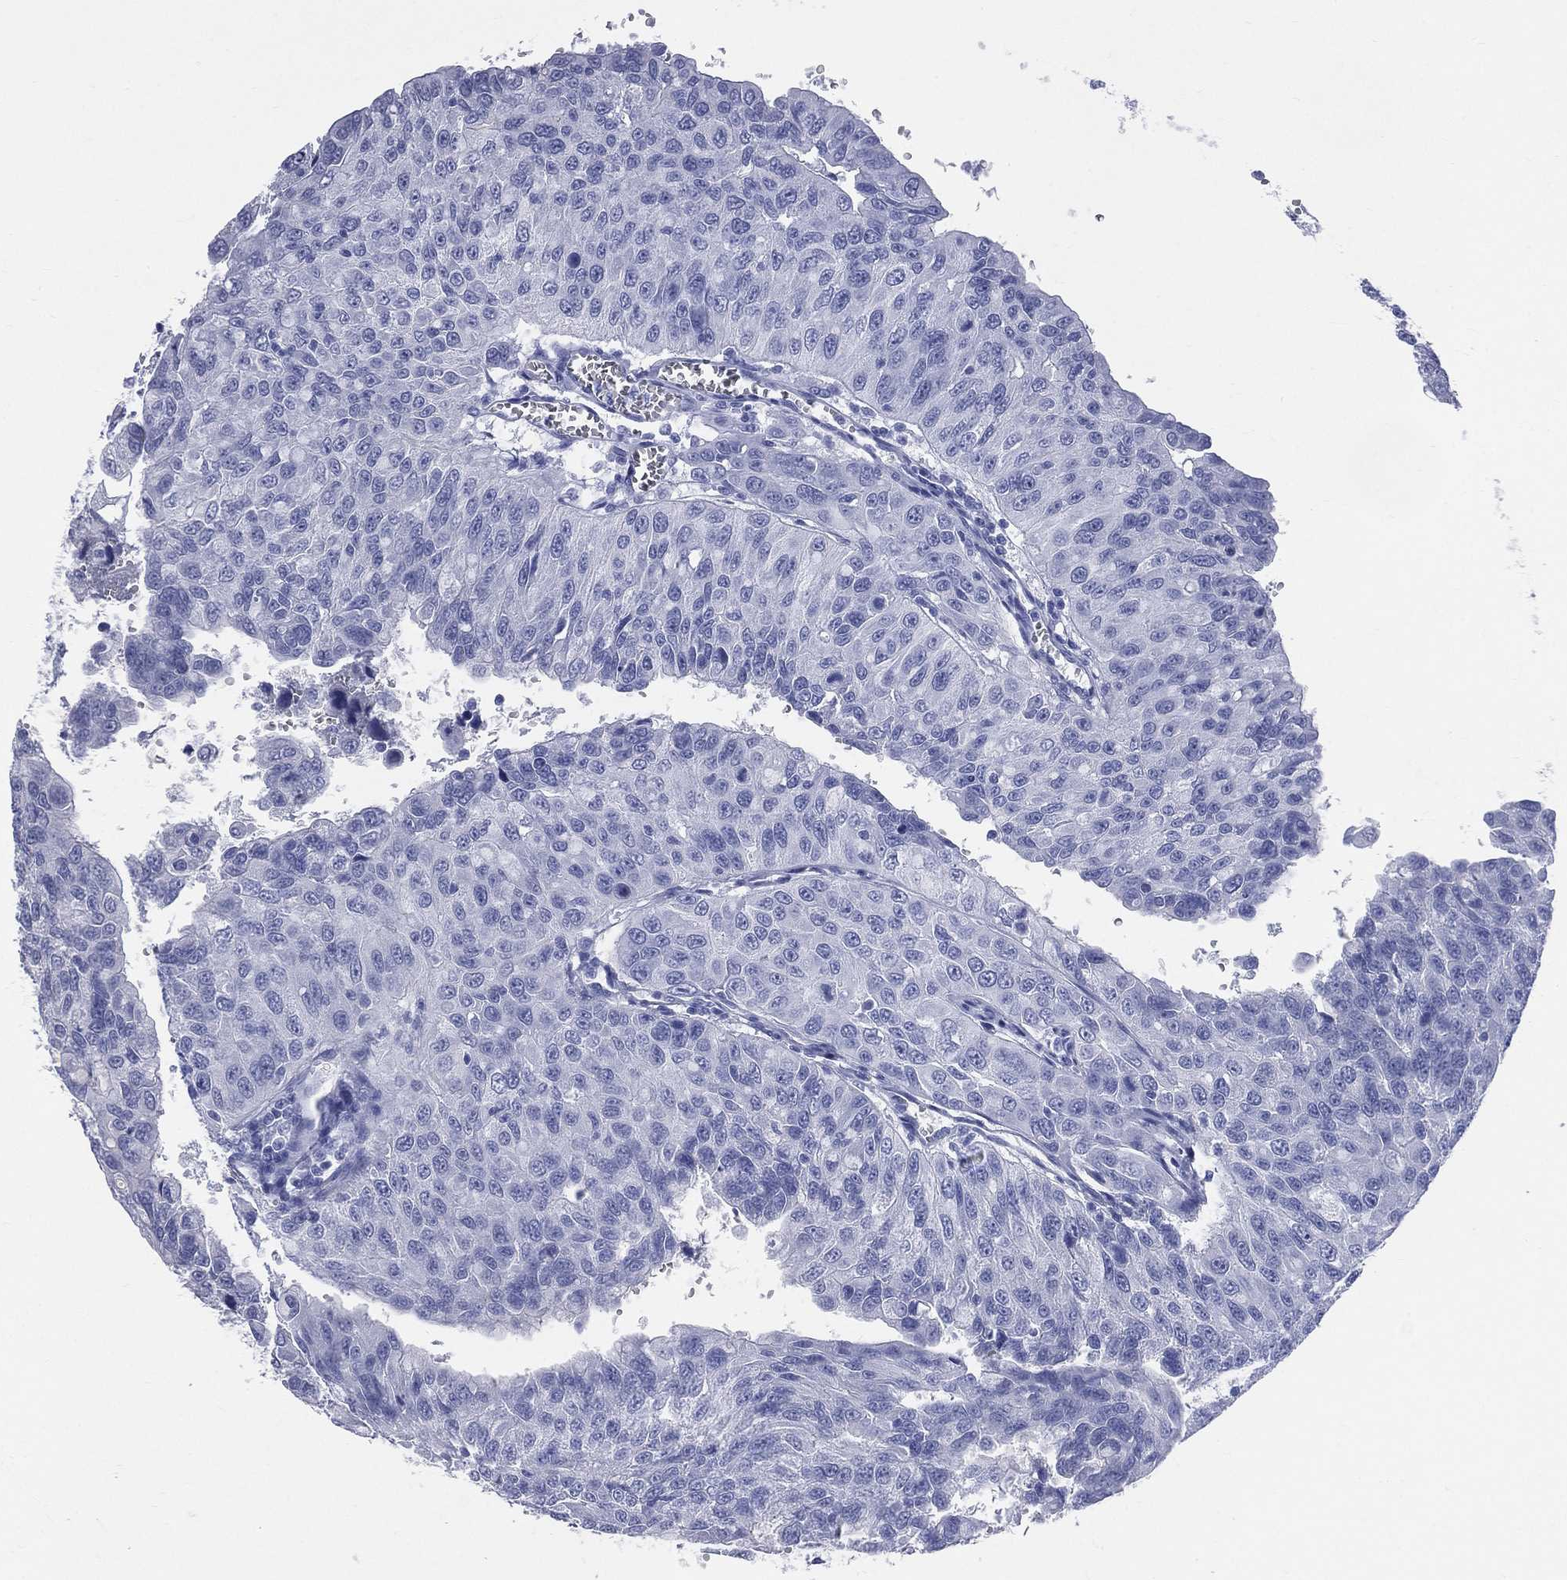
{"staining": {"intensity": "negative", "quantity": "none", "location": "none"}, "tissue": "urothelial cancer", "cell_type": "Tumor cells", "image_type": "cancer", "snomed": [{"axis": "morphology", "description": "Urothelial carcinoma, NOS"}, {"axis": "morphology", "description": "Urothelial carcinoma, High grade"}, {"axis": "topography", "description": "Urinary bladder"}], "caption": "Protein analysis of urothelial cancer demonstrates no significant expression in tumor cells. The staining is performed using DAB brown chromogen with nuclei counter-stained in using hematoxylin.", "gene": "SYP", "patient": {"sex": "female", "age": 73}}